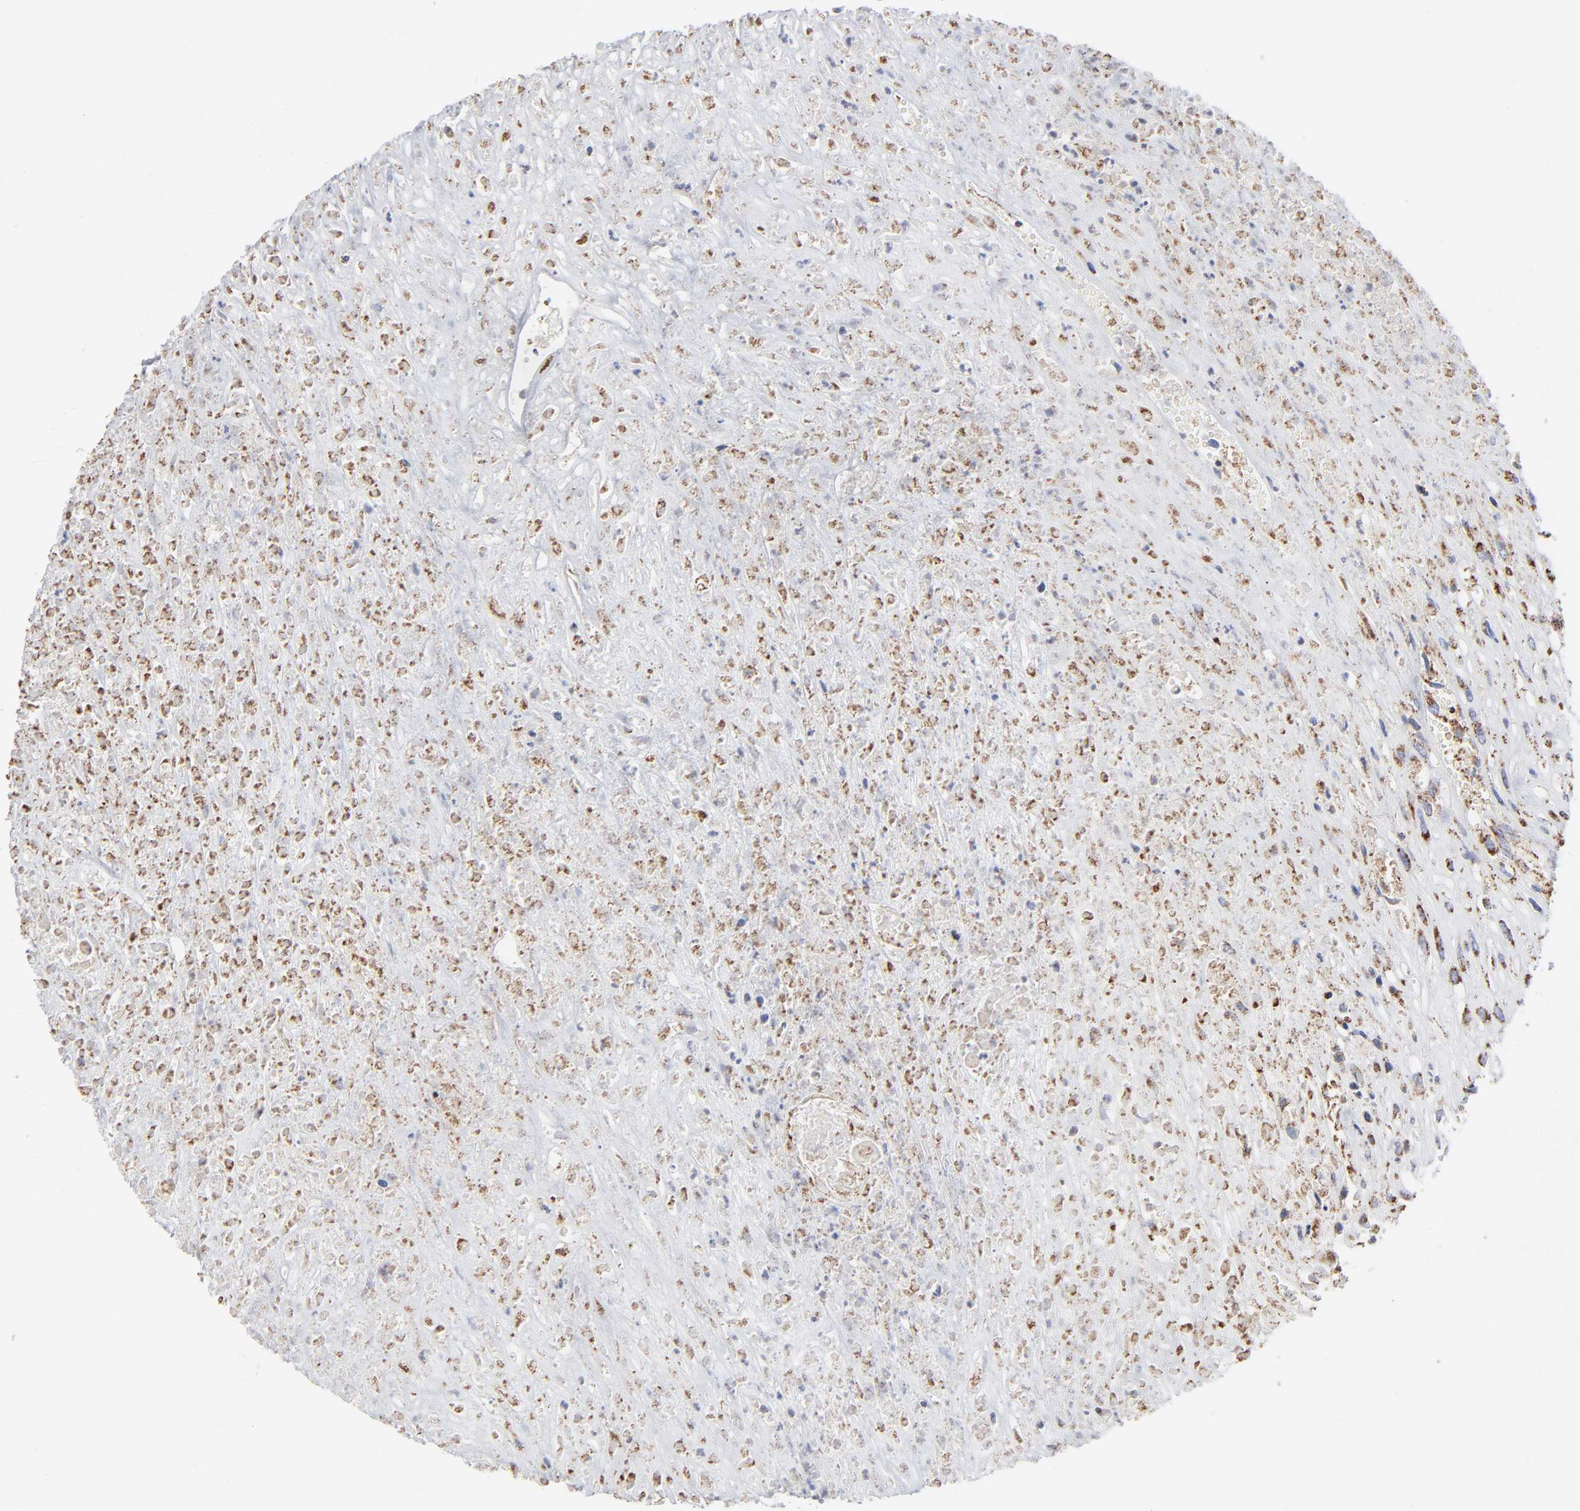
{"staining": {"intensity": "strong", "quantity": ">75%", "location": "cytoplasmic/membranous"}, "tissue": "head and neck cancer", "cell_type": "Tumor cells", "image_type": "cancer", "snomed": [{"axis": "morphology", "description": "Necrosis, NOS"}, {"axis": "morphology", "description": "Neoplasm, malignant, NOS"}, {"axis": "topography", "description": "Salivary gland"}, {"axis": "topography", "description": "Head-Neck"}], "caption": "High-power microscopy captured an IHC micrograph of head and neck malignant neoplasm, revealing strong cytoplasmic/membranous expression in about >75% of tumor cells. (DAB IHC with brightfield microscopy, high magnification).", "gene": "ASB3", "patient": {"sex": "male", "age": 43}}